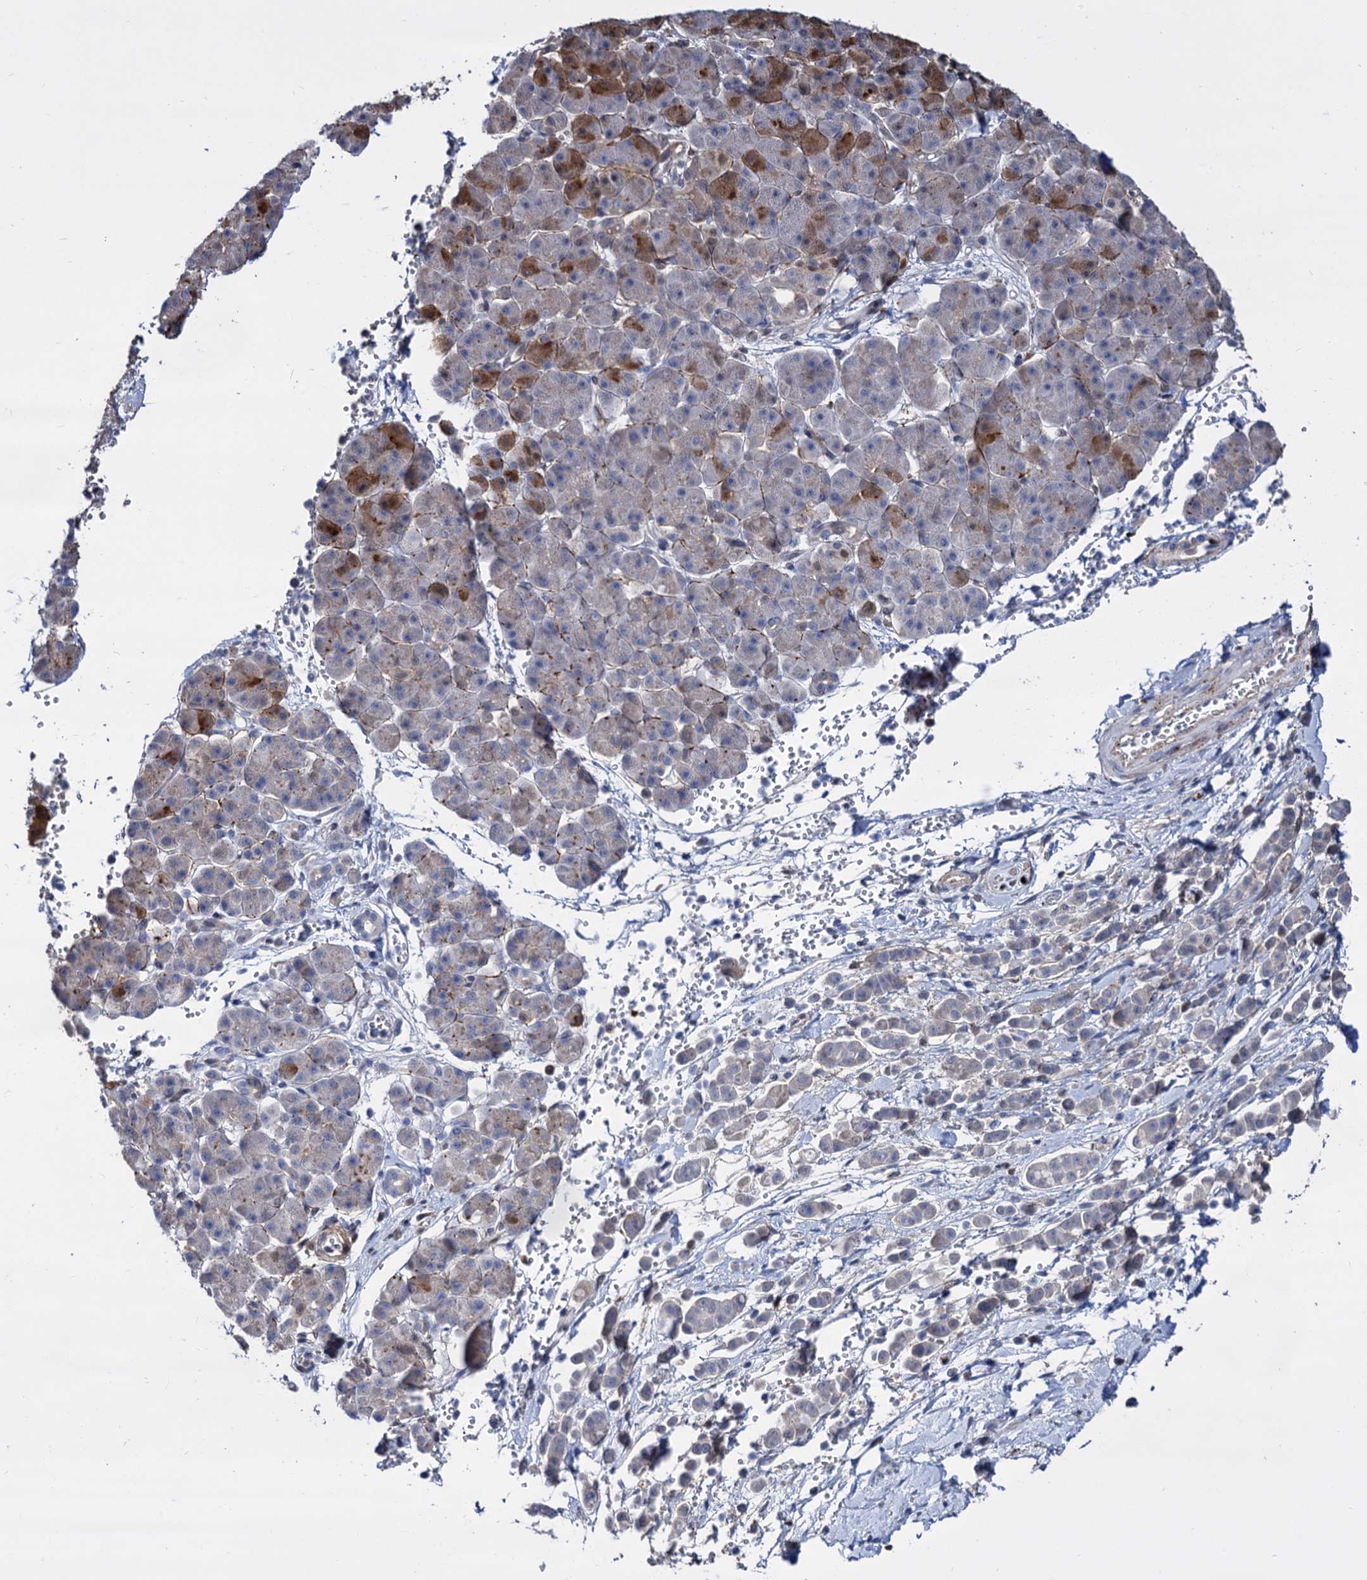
{"staining": {"intensity": "negative", "quantity": "none", "location": "none"}, "tissue": "pancreatic cancer", "cell_type": "Tumor cells", "image_type": "cancer", "snomed": [{"axis": "morphology", "description": "Normal tissue, NOS"}, {"axis": "morphology", "description": "Adenocarcinoma, NOS"}, {"axis": "topography", "description": "Pancreas"}], "caption": "Pancreatic cancer was stained to show a protein in brown. There is no significant expression in tumor cells. The staining was performed using DAB to visualize the protein expression in brown, while the nuclei were stained in blue with hematoxylin (Magnification: 20x).", "gene": "PSMD4", "patient": {"sex": "female", "age": 64}}